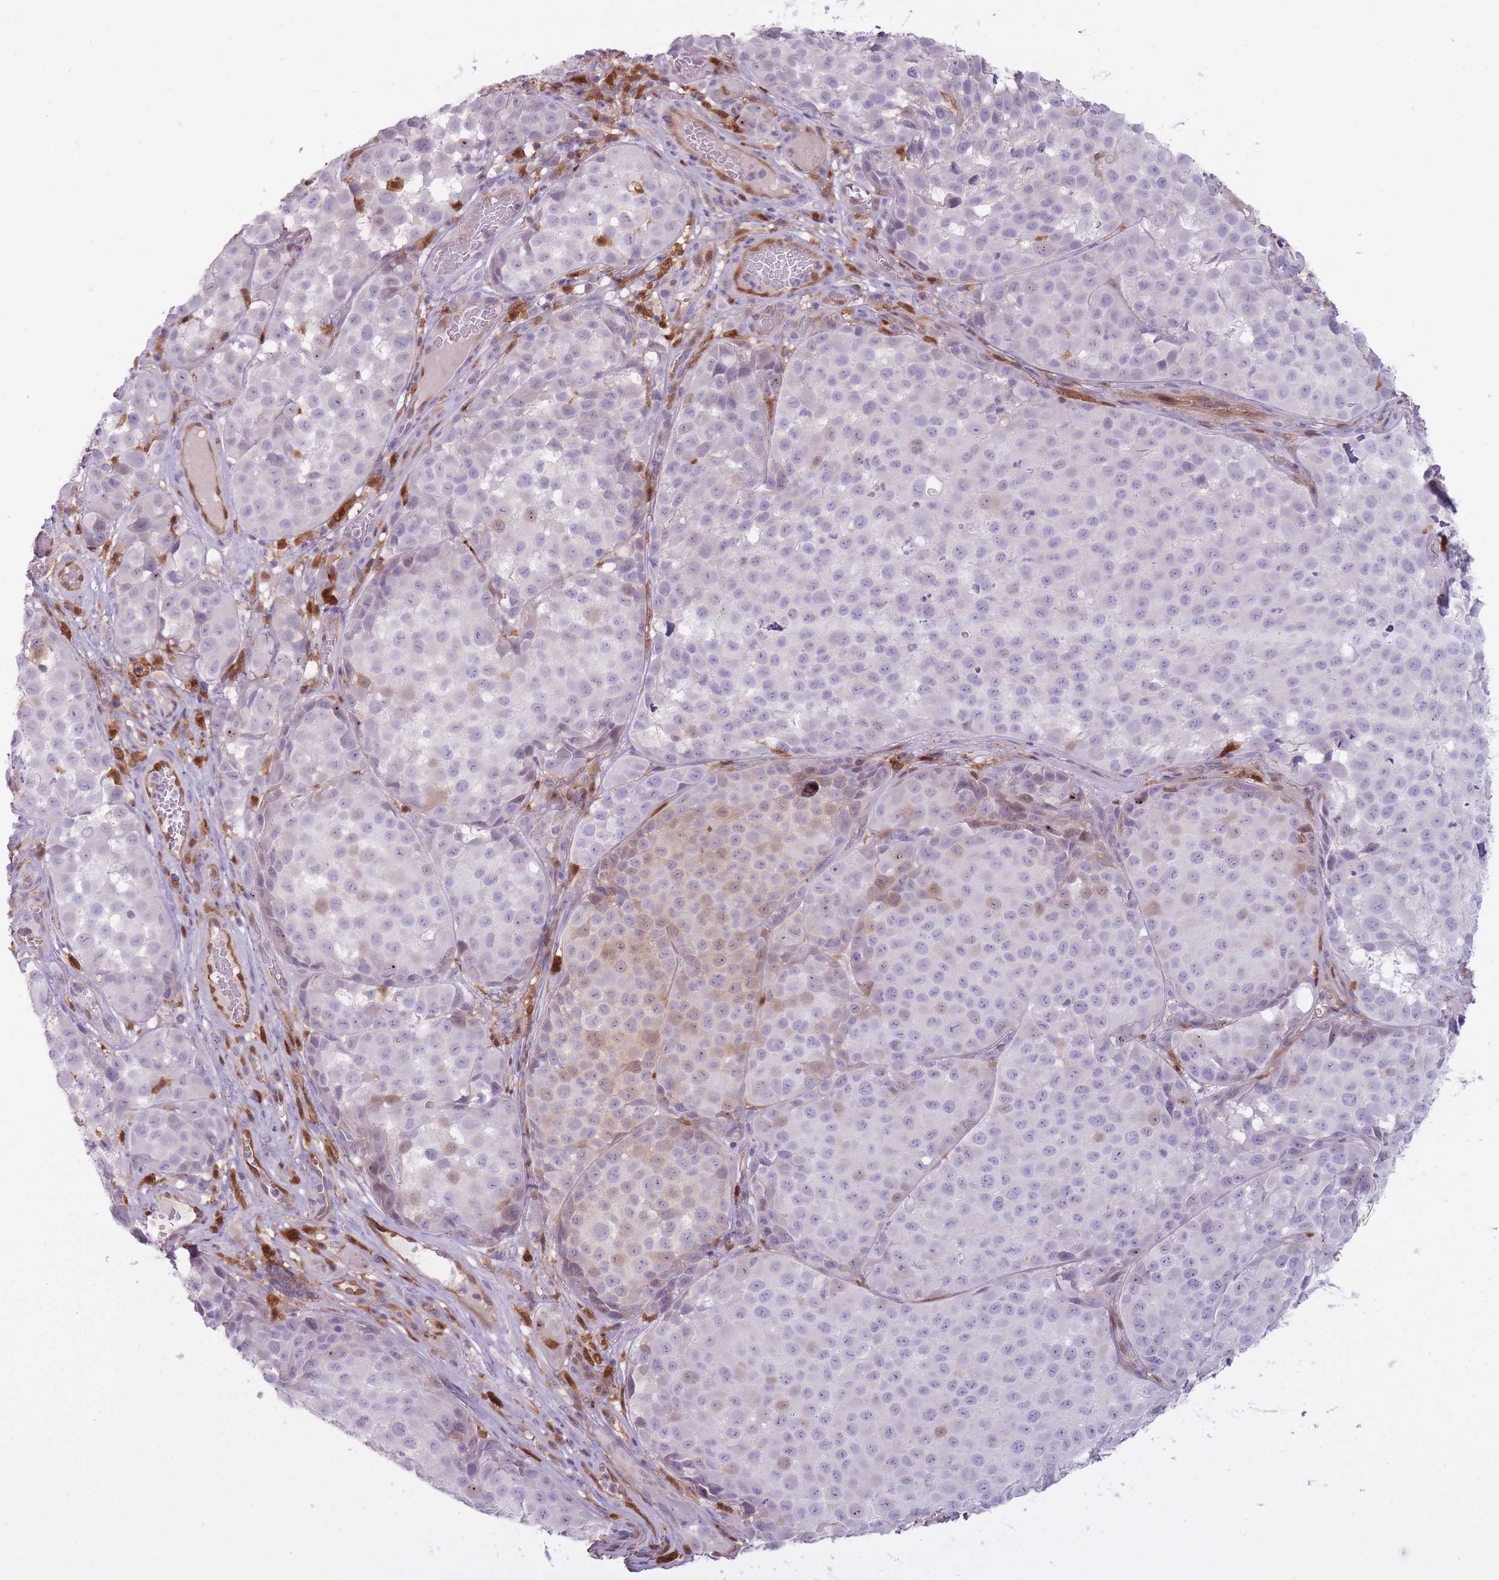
{"staining": {"intensity": "weak", "quantity": "<25%", "location": "cytoplasmic/membranous"}, "tissue": "melanoma", "cell_type": "Tumor cells", "image_type": "cancer", "snomed": [{"axis": "morphology", "description": "Malignant melanoma, NOS"}, {"axis": "topography", "description": "Skin"}], "caption": "Immunohistochemistry (IHC) histopathology image of human malignant melanoma stained for a protein (brown), which reveals no positivity in tumor cells. (DAB (3,3'-diaminobenzidine) IHC with hematoxylin counter stain).", "gene": "LGALS9", "patient": {"sex": "male", "age": 64}}